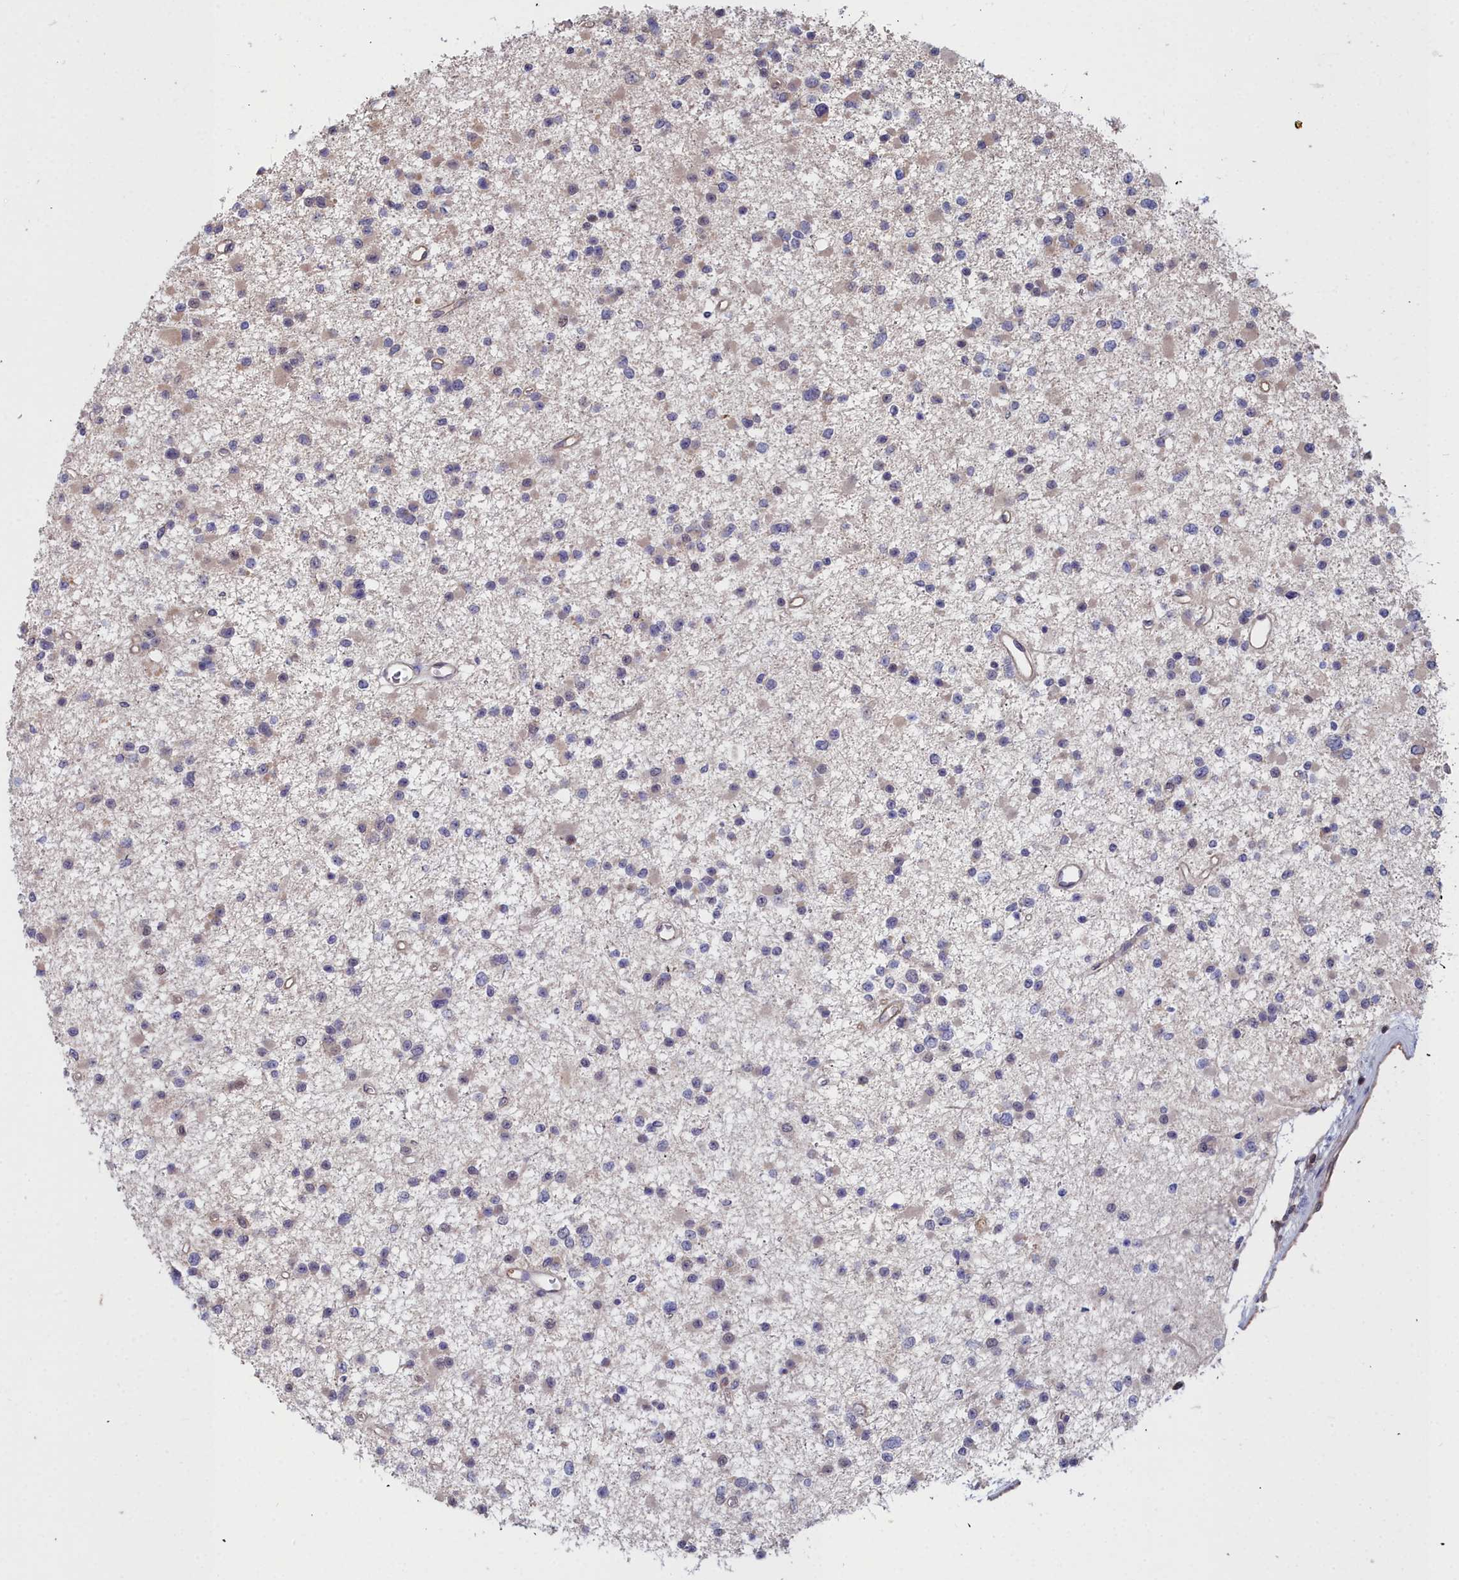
{"staining": {"intensity": "negative", "quantity": "none", "location": "none"}, "tissue": "glioma", "cell_type": "Tumor cells", "image_type": "cancer", "snomed": [{"axis": "morphology", "description": "Glioma, malignant, Low grade"}, {"axis": "topography", "description": "Brain"}], "caption": "This is an immunohistochemistry micrograph of malignant glioma (low-grade). There is no positivity in tumor cells.", "gene": "GFRA2", "patient": {"sex": "female", "age": 22}}